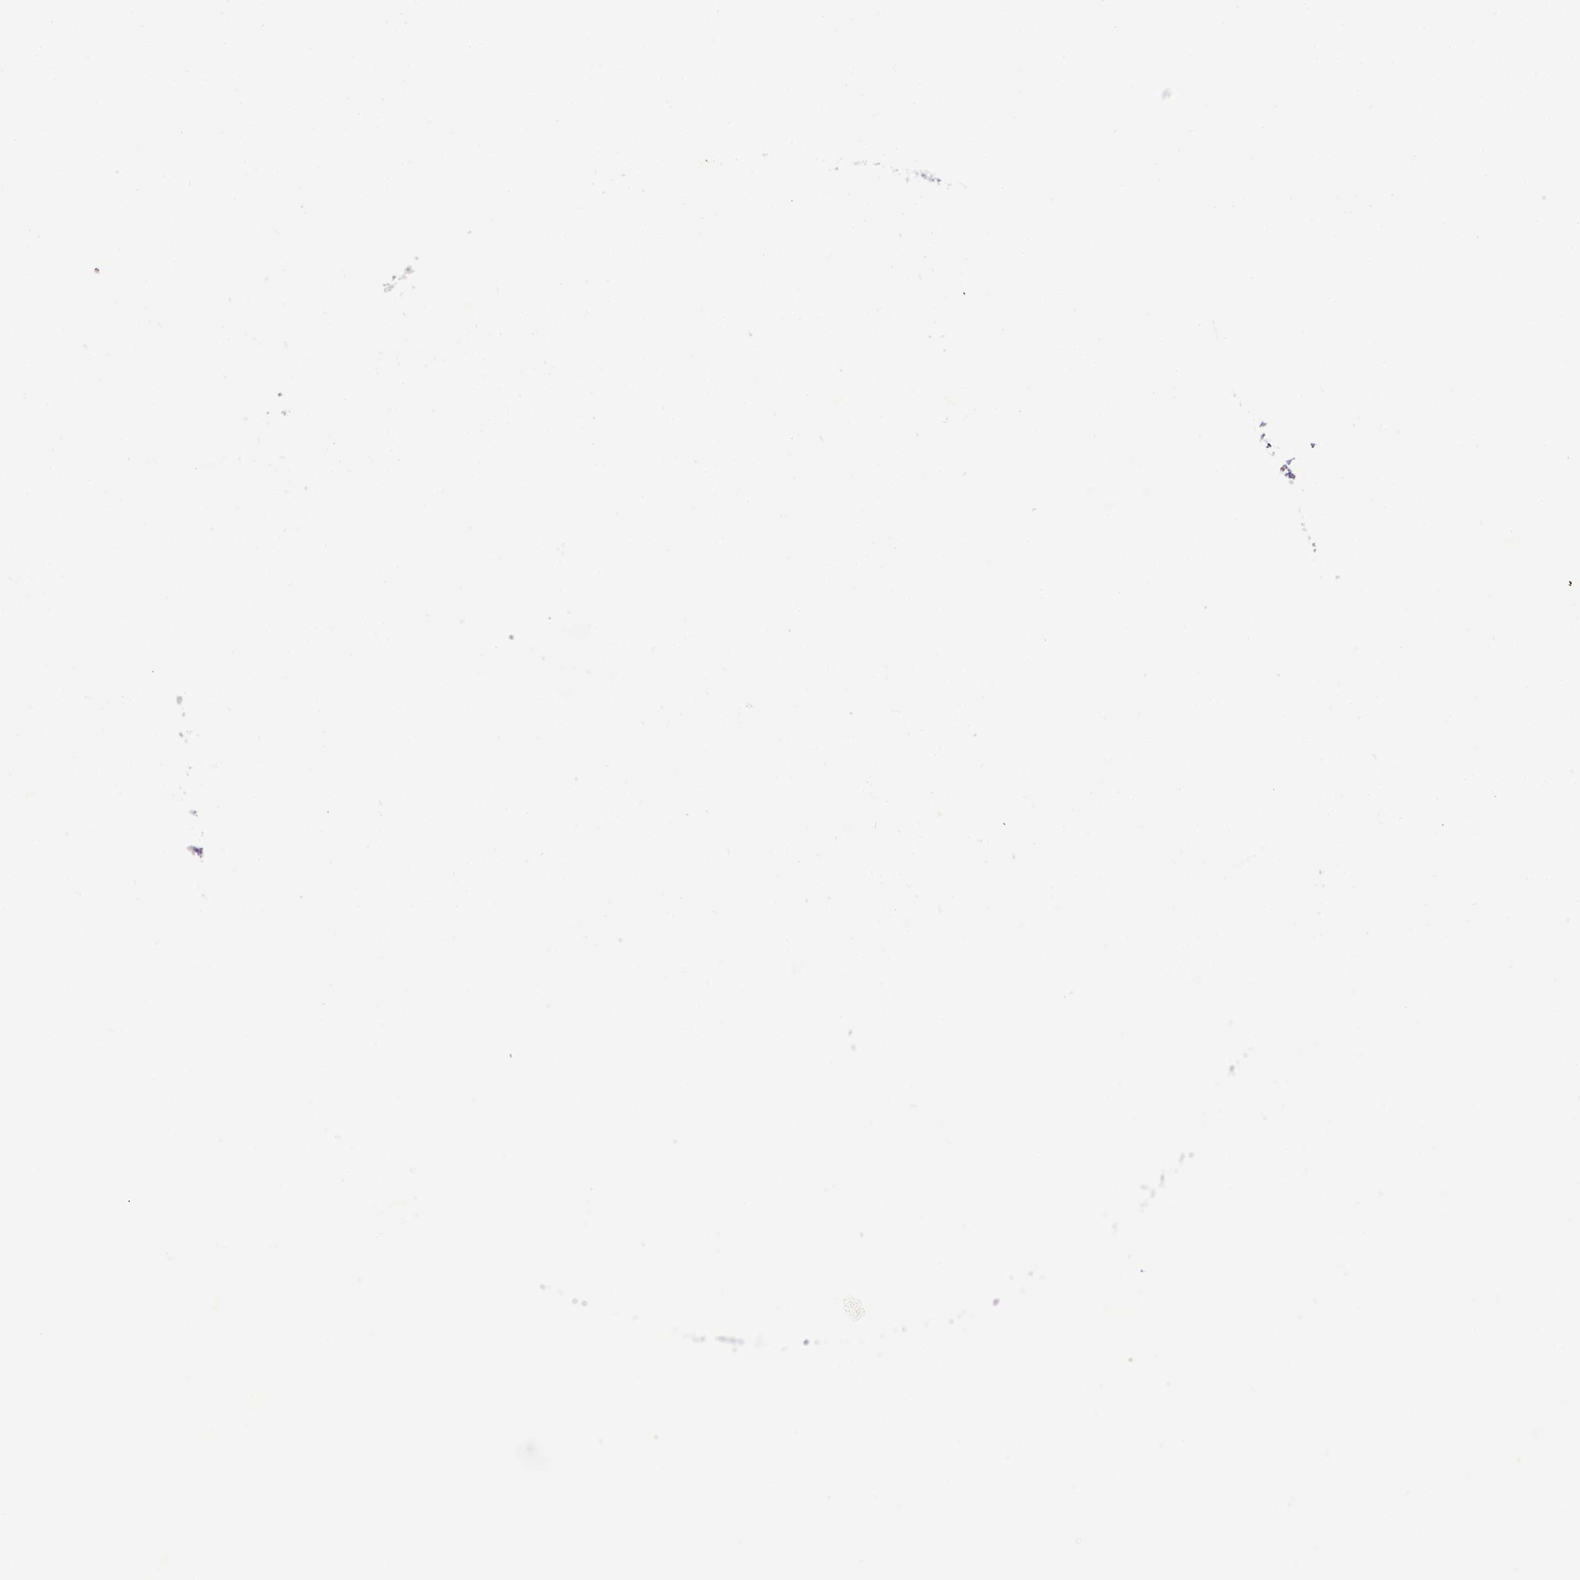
{"staining": {"intensity": "moderate", "quantity": "<25%", "location": "cytoplasmic/membranous"}, "tissue": "lymph node", "cell_type": "Germinal center cells", "image_type": "normal", "snomed": [{"axis": "morphology", "description": "Adenocarcinoma, NOS"}, {"axis": "topography", "description": "Lymph node"}], "caption": "Immunohistochemistry (IHC) photomicrograph of unremarkable lymph node: human lymph node stained using immunohistochemistry (IHC) exhibits low levels of moderate protein expression localized specifically in the cytoplasmic/membranous of germinal center cells, appearing as a cytoplasmic/membranous brown color.", "gene": "MYRFL", "patient": {"sex": "female", "age": 62}}